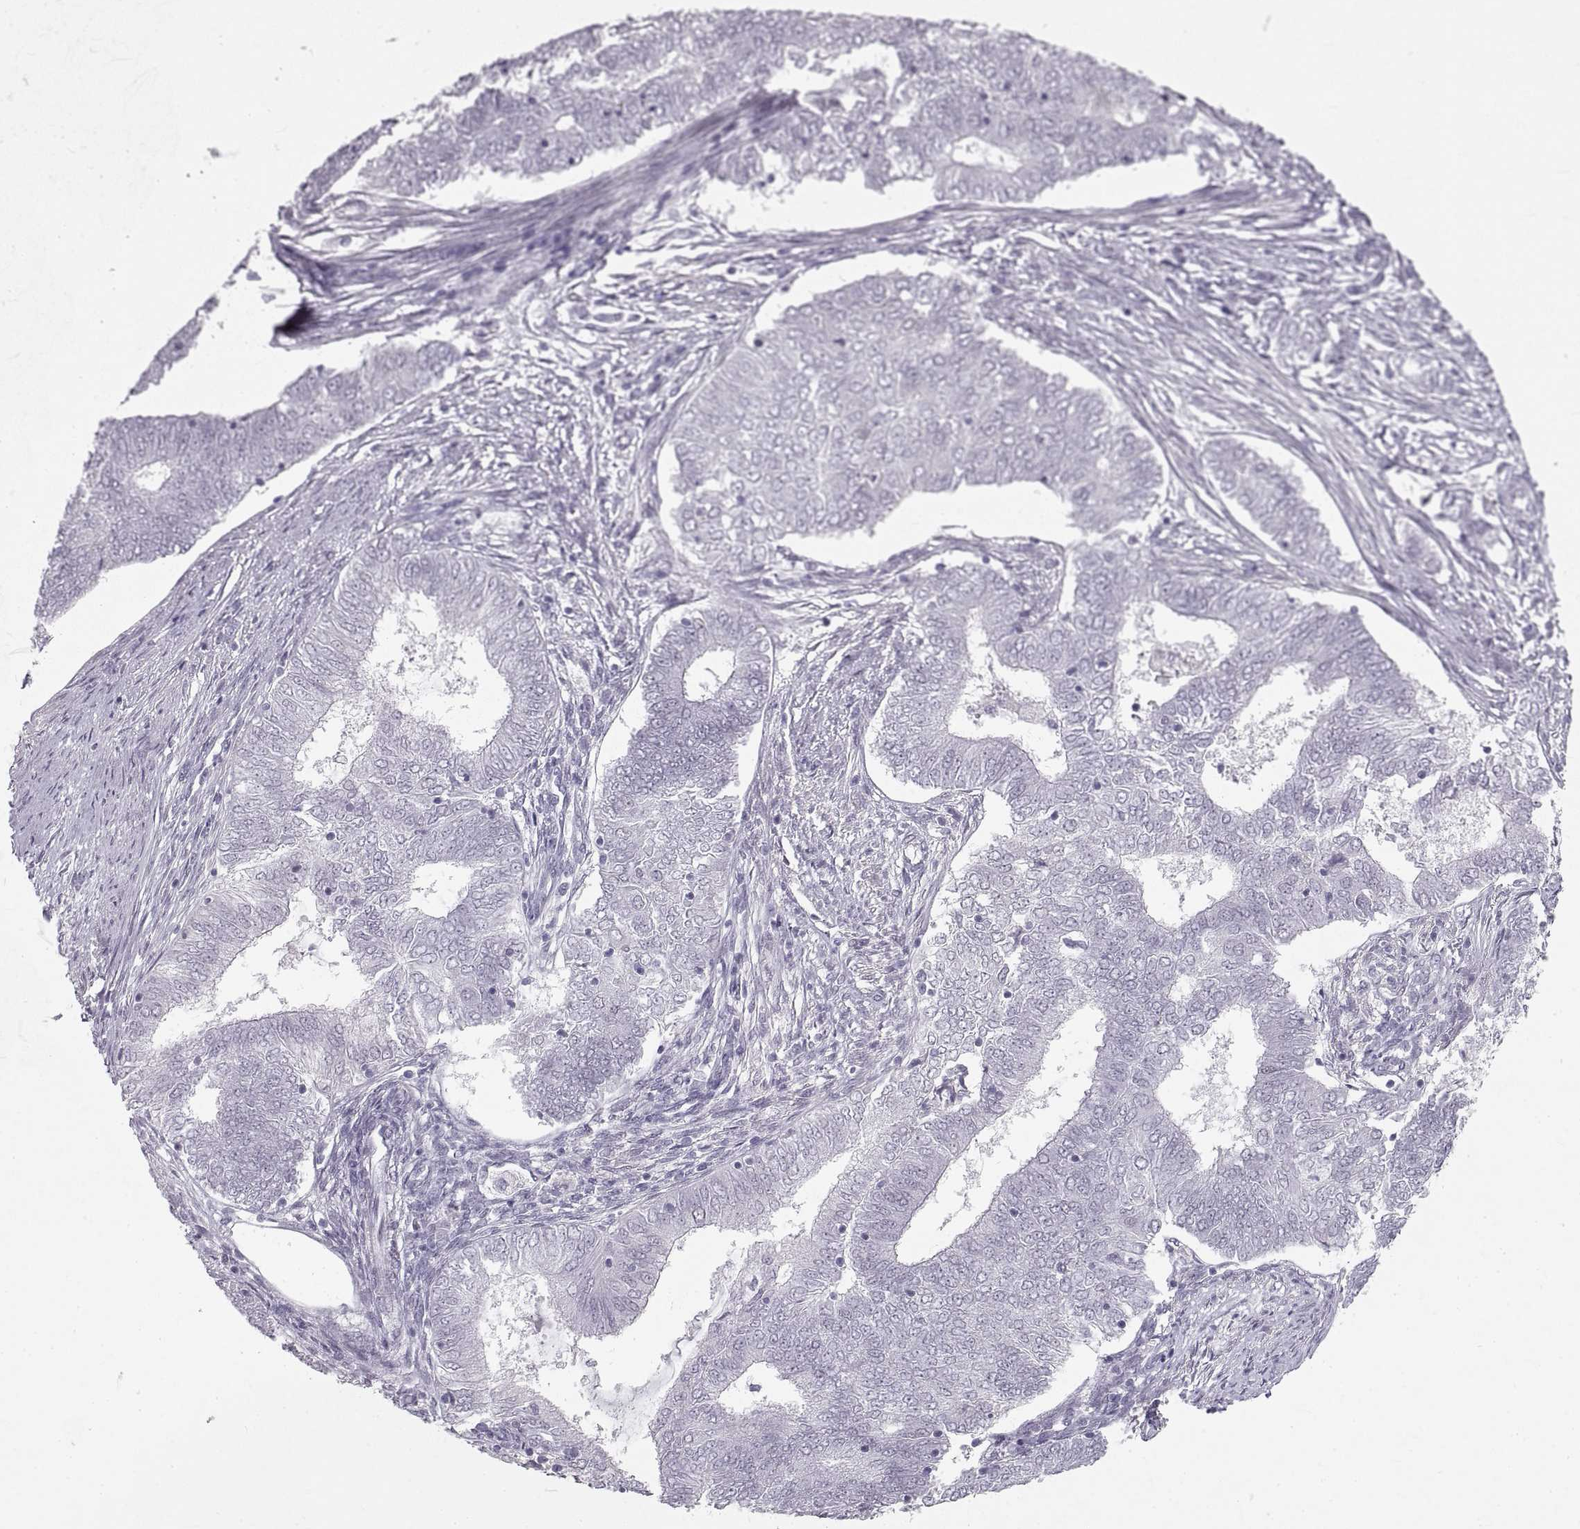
{"staining": {"intensity": "negative", "quantity": "none", "location": "none"}, "tissue": "endometrial cancer", "cell_type": "Tumor cells", "image_type": "cancer", "snomed": [{"axis": "morphology", "description": "Adenocarcinoma, NOS"}, {"axis": "topography", "description": "Endometrium"}], "caption": "IHC micrograph of neoplastic tissue: adenocarcinoma (endometrial) stained with DAB reveals no significant protein staining in tumor cells.", "gene": "NANOS3", "patient": {"sex": "female", "age": 62}}